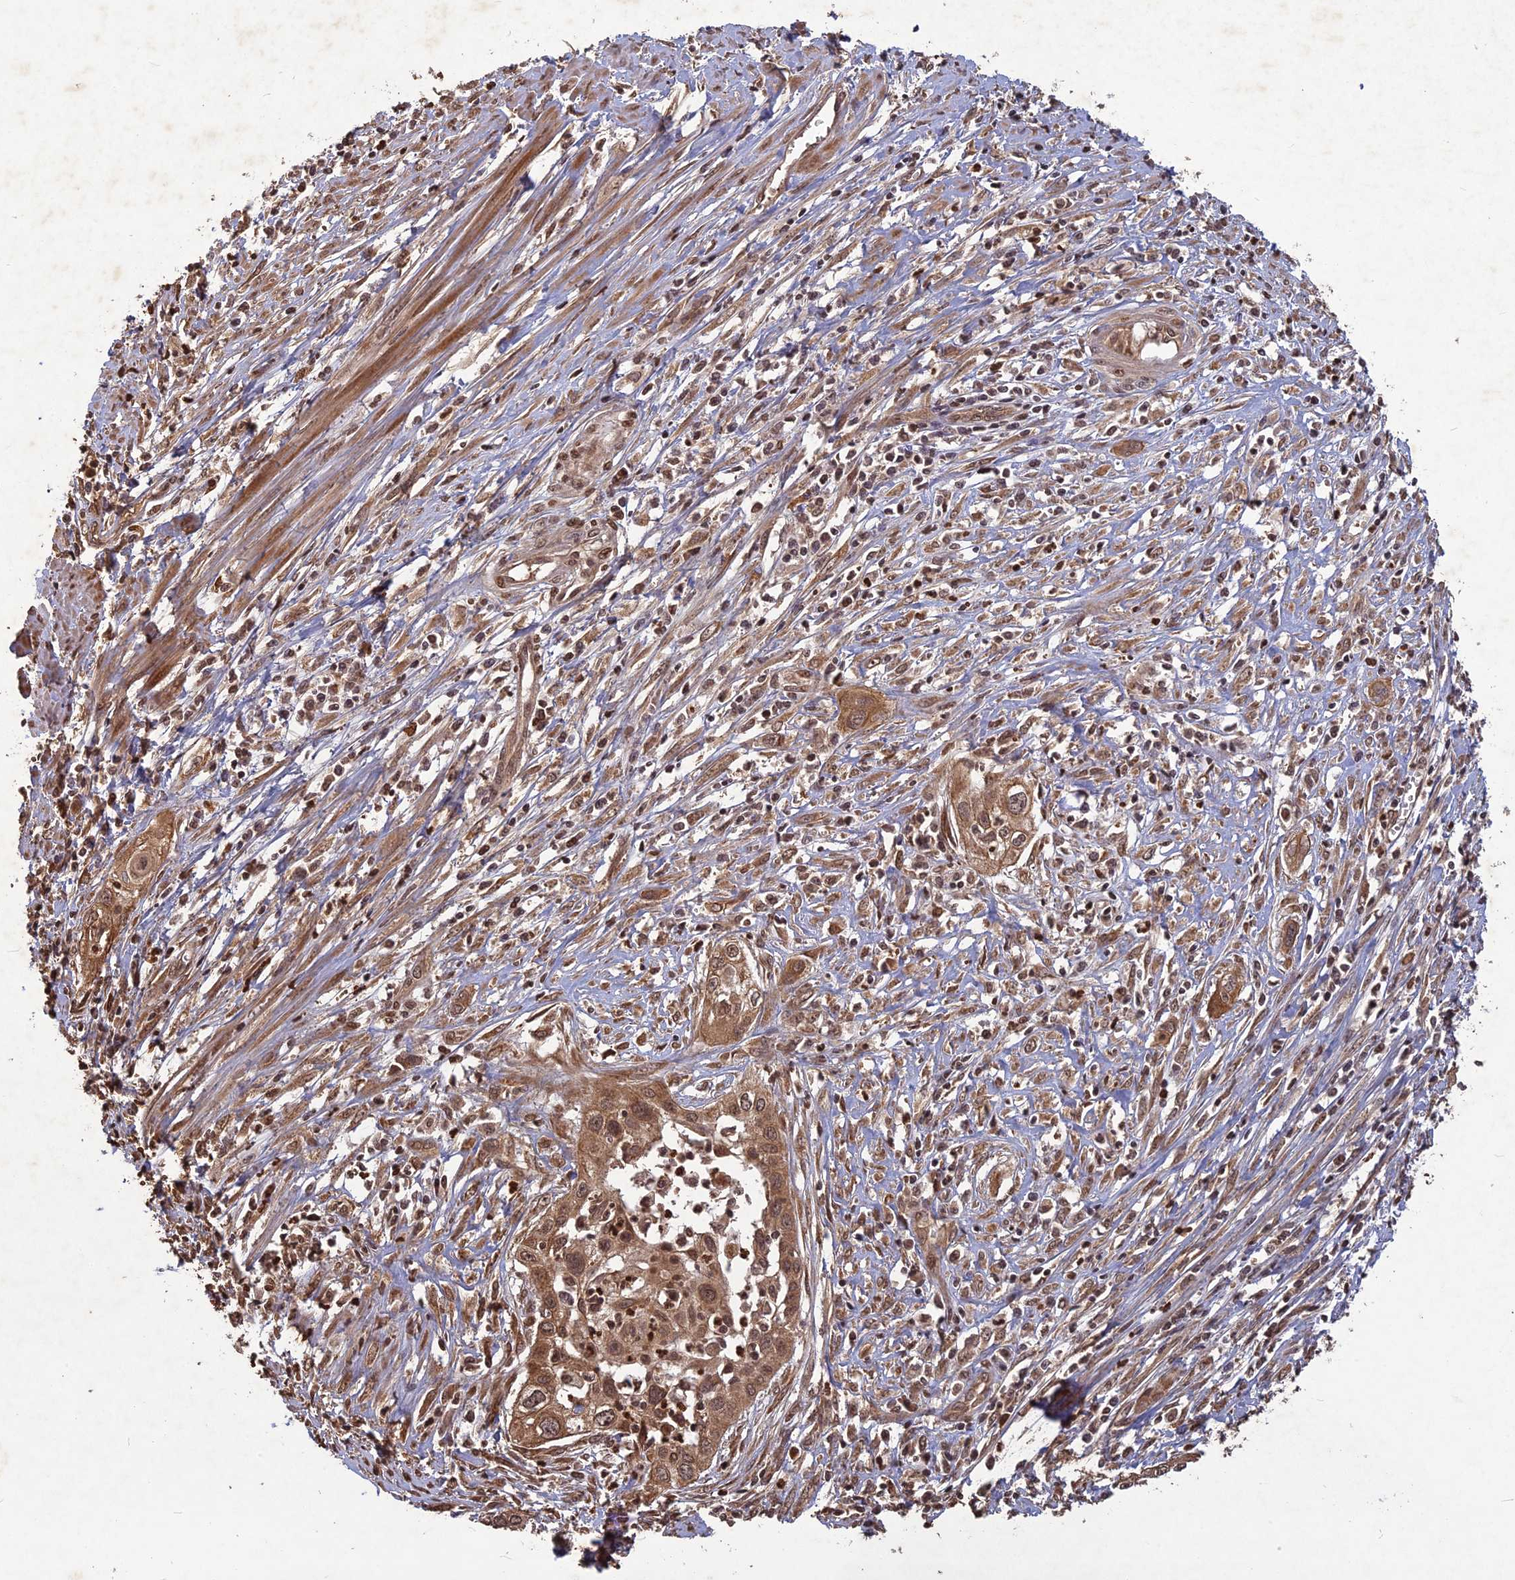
{"staining": {"intensity": "moderate", "quantity": ">75%", "location": "cytoplasmic/membranous,nuclear"}, "tissue": "cervical cancer", "cell_type": "Tumor cells", "image_type": "cancer", "snomed": [{"axis": "morphology", "description": "Squamous cell carcinoma, NOS"}, {"axis": "topography", "description": "Cervix"}], "caption": "Cervical squamous cell carcinoma was stained to show a protein in brown. There is medium levels of moderate cytoplasmic/membranous and nuclear staining in approximately >75% of tumor cells.", "gene": "SRMS", "patient": {"sex": "female", "age": 34}}